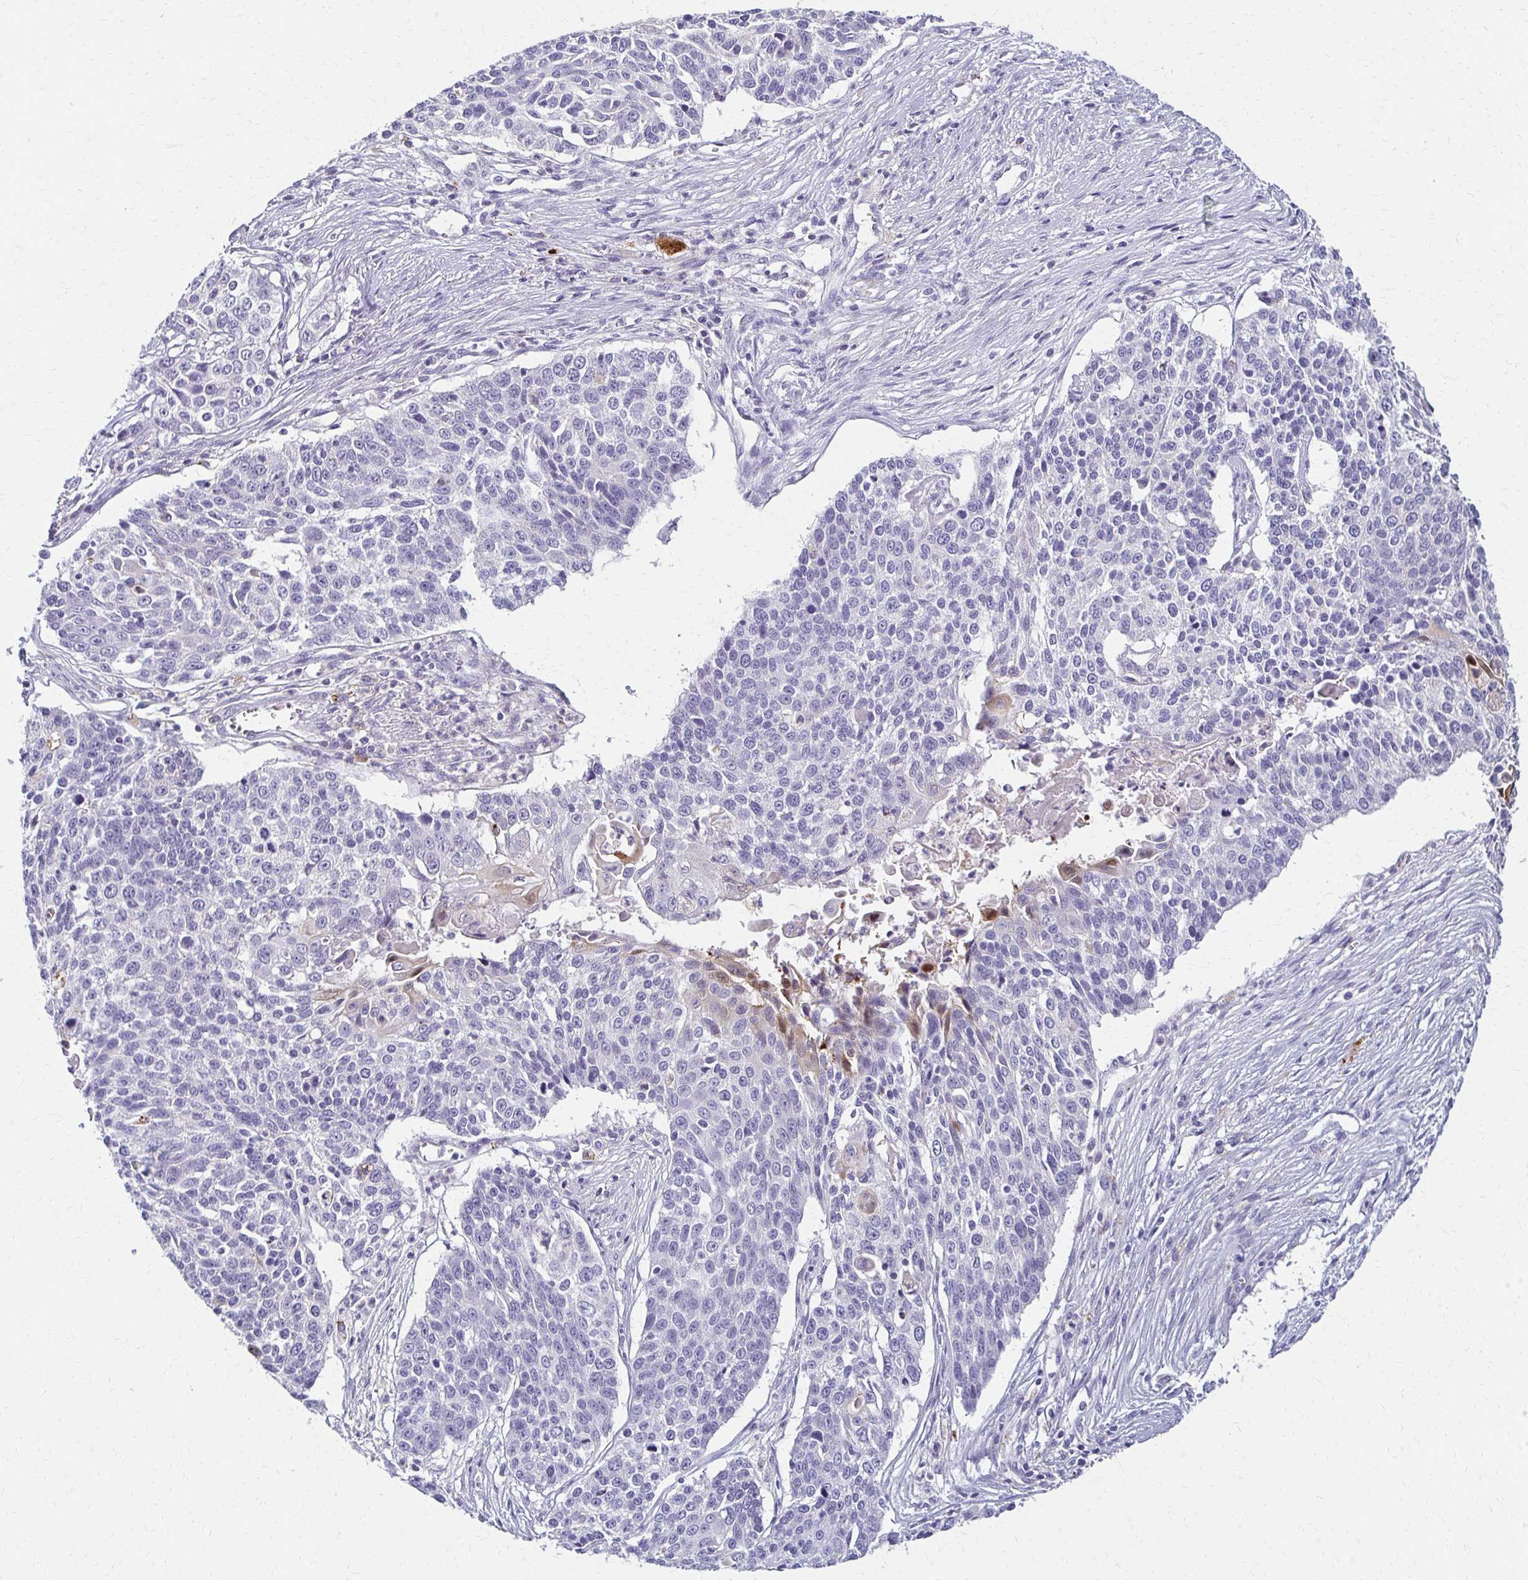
{"staining": {"intensity": "negative", "quantity": "none", "location": "none"}, "tissue": "lung cancer", "cell_type": "Tumor cells", "image_type": "cancer", "snomed": [{"axis": "morphology", "description": "Squamous cell carcinoma, NOS"}, {"axis": "morphology", "description": "Squamous cell carcinoma, metastatic, NOS"}, {"axis": "topography", "description": "Lung"}, {"axis": "topography", "description": "Pleura, NOS"}], "caption": "Lung cancer (metastatic squamous cell carcinoma) was stained to show a protein in brown. There is no significant positivity in tumor cells.", "gene": "BBS12", "patient": {"sex": "male", "age": 72}}